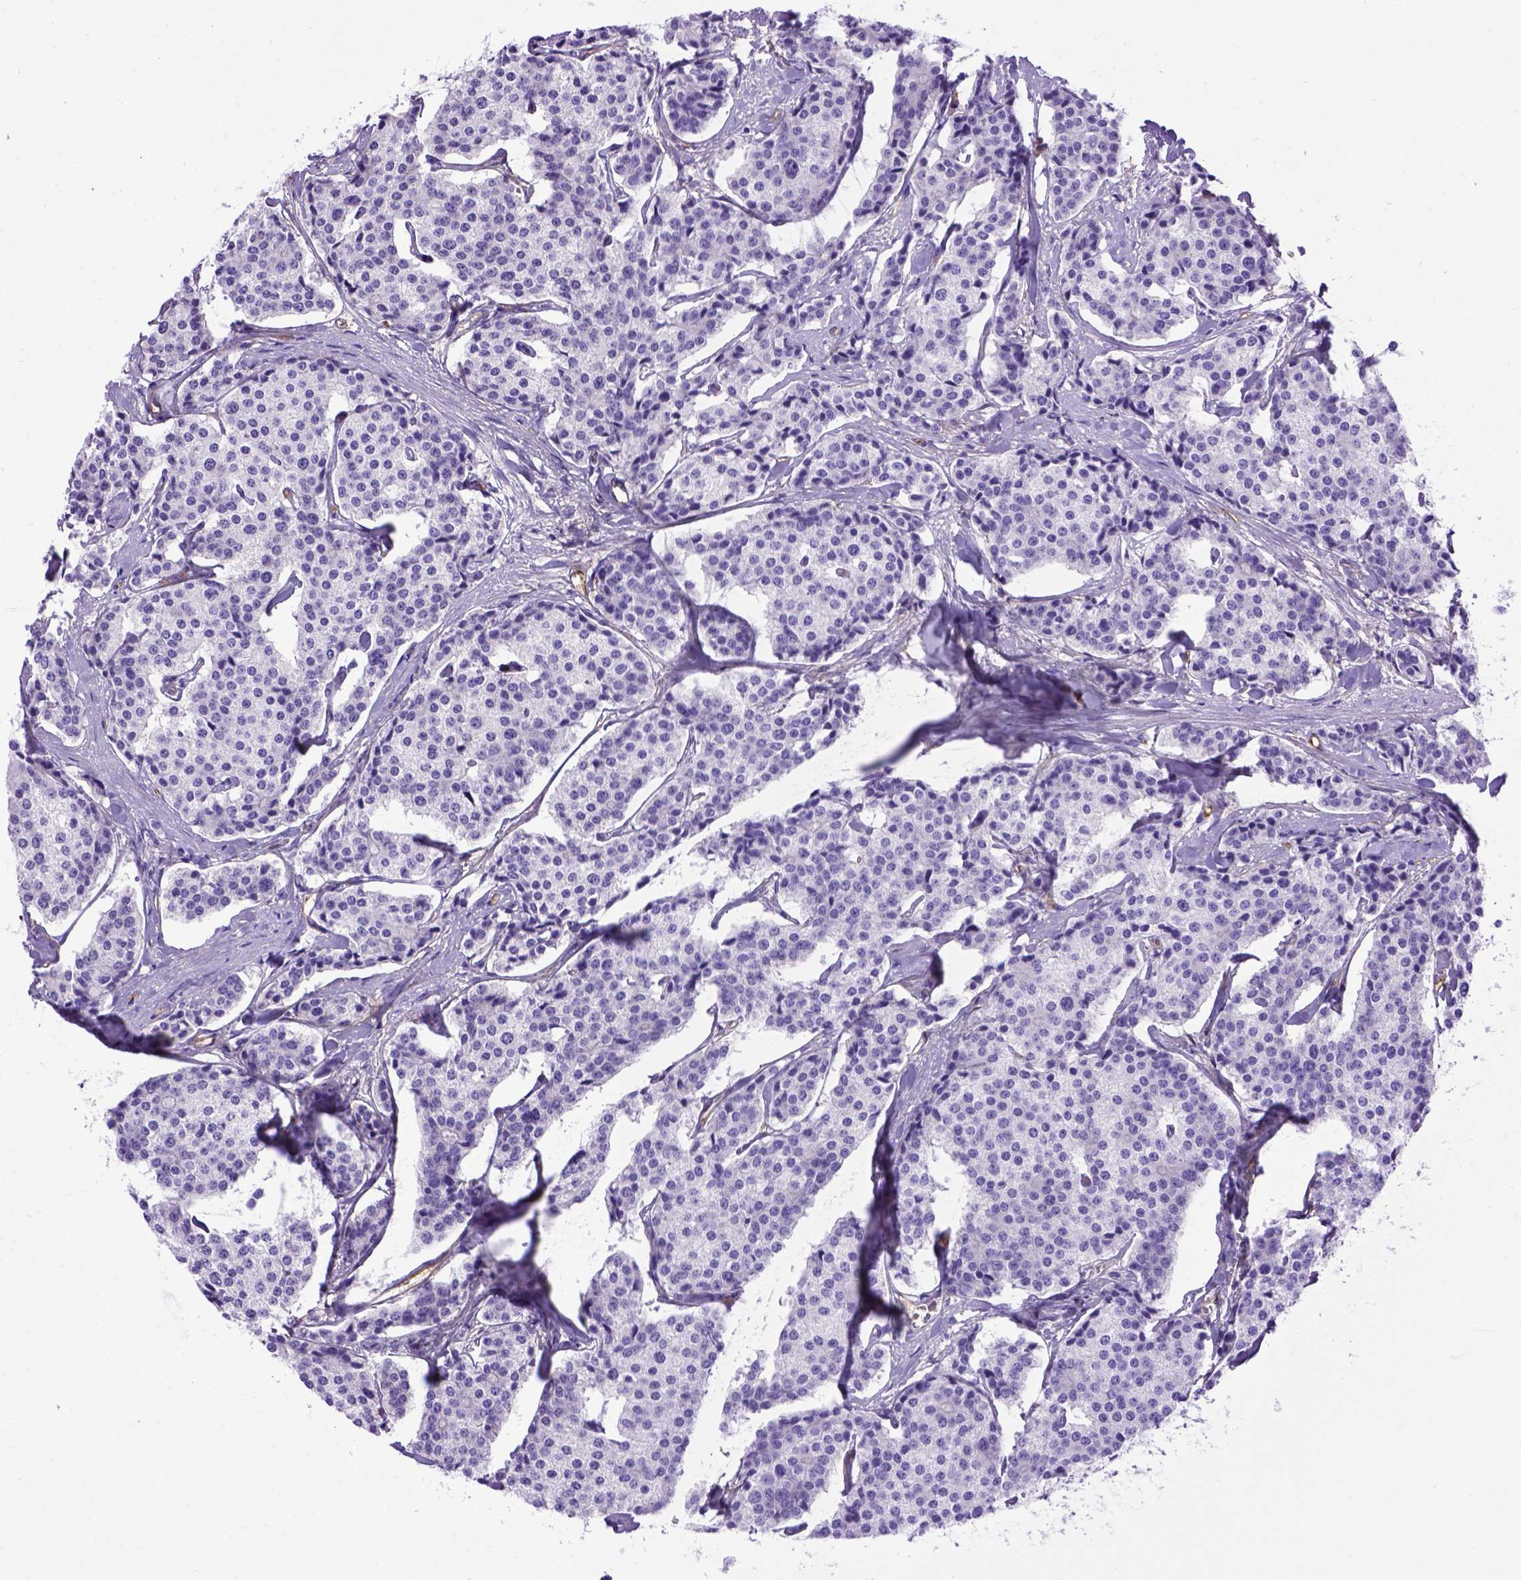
{"staining": {"intensity": "negative", "quantity": "none", "location": "none"}, "tissue": "carcinoid", "cell_type": "Tumor cells", "image_type": "cancer", "snomed": [{"axis": "morphology", "description": "Carcinoid, malignant, NOS"}, {"axis": "topography", "description": "Small intestine"}], "caption": "Tumor cells are negative for brown protein staining in carcinoid.", "gene": "ENG", "patient": {"sex": "female", "age": 65}}